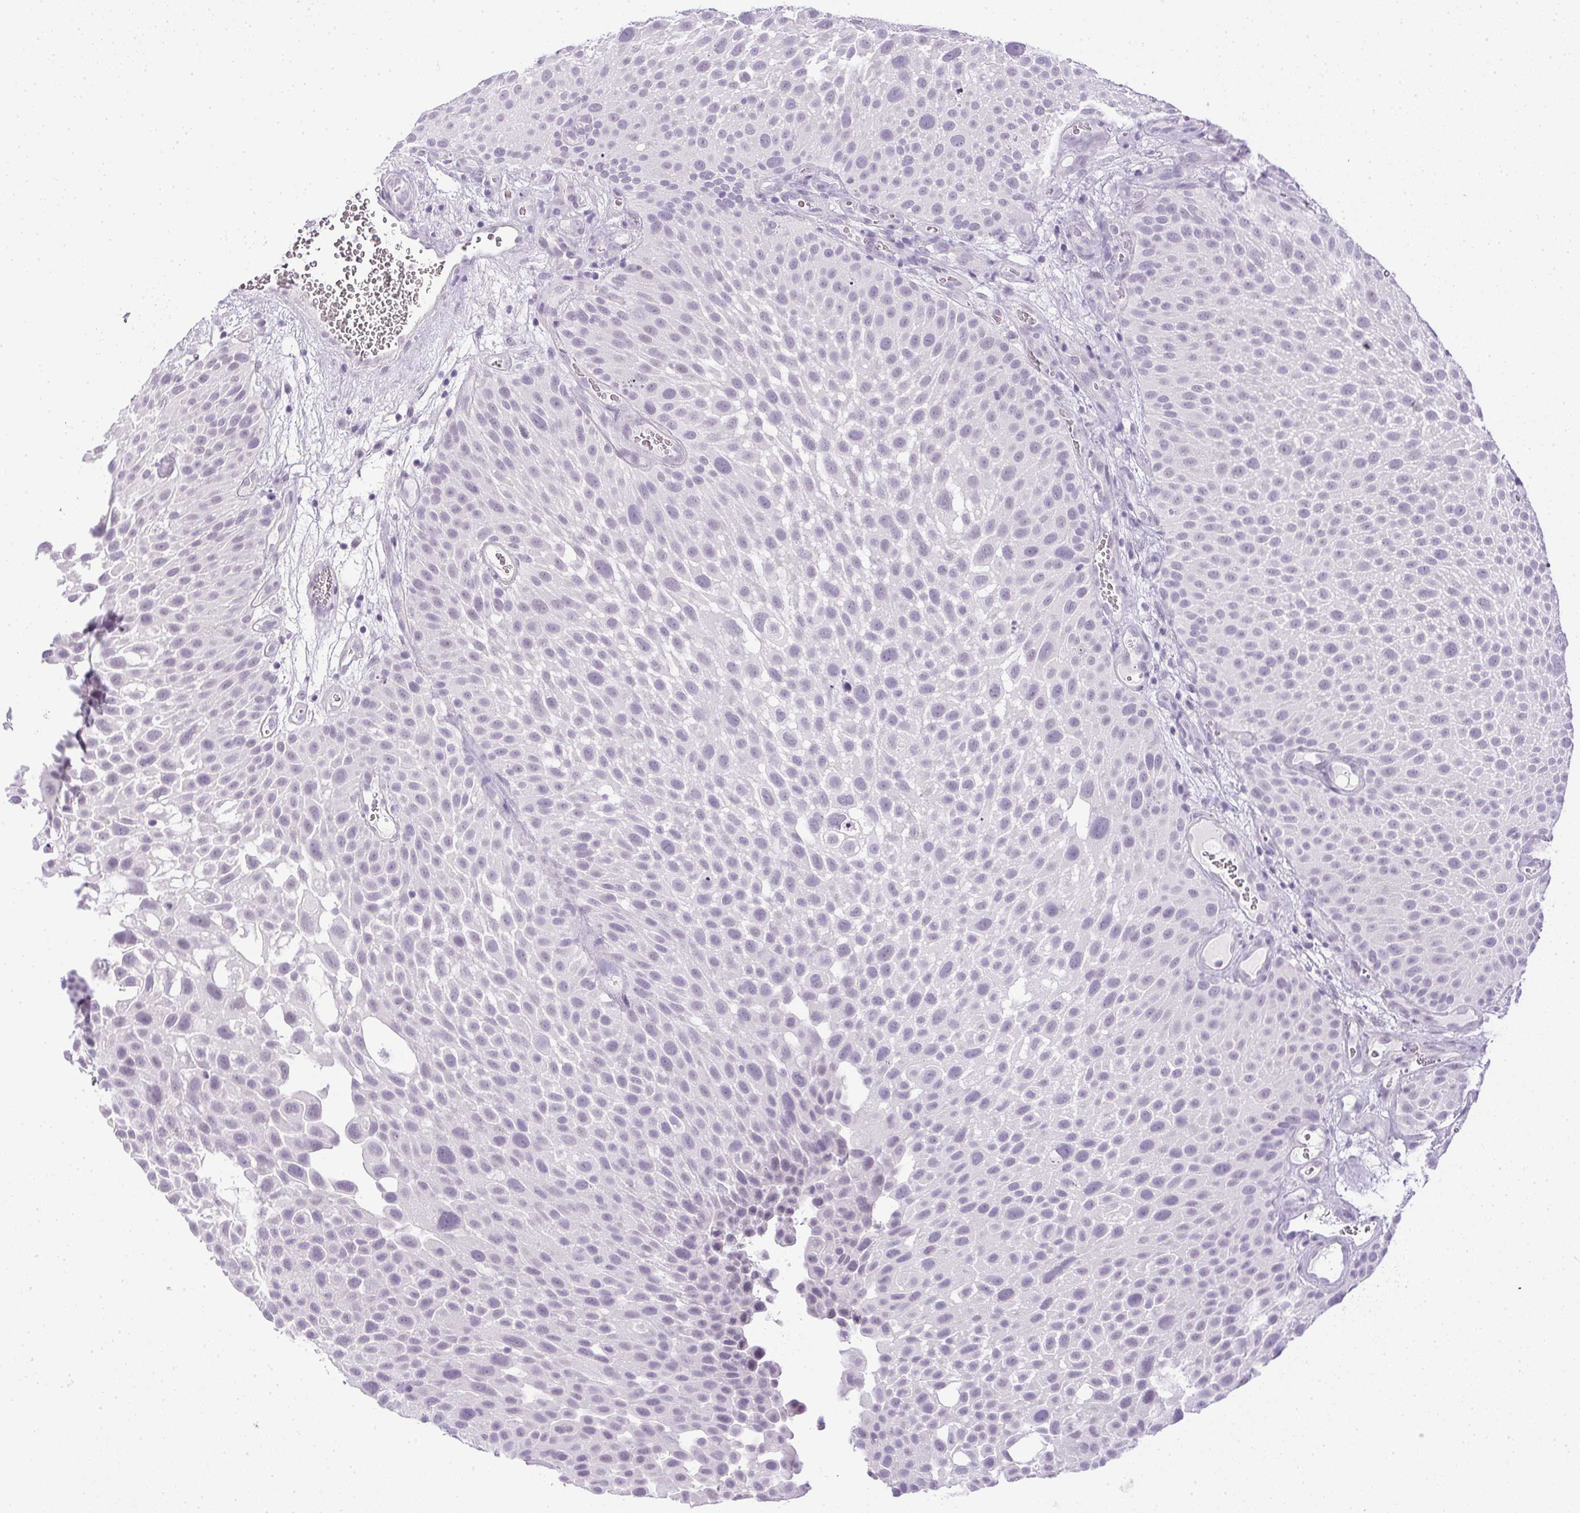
{"staining": {"intensity": "negative", "quantity": "none", "location": "none"}, "tissue": "urothelial cancer", "cell_type": "Tumor cells", "image_type": "cancer", "snomed": [{"axis": "morphology", "description": "Urothelial carcinoma, Low grade"}, {"axis": "topography", "description": "Urinary bladder"}], "caption": "DAB (3,3'-diaminobenzidine) immunohistochemical staining of urothelial cancer exhibits no significant expression in tumor cells.", "gene": "PRL", "patient": {"sex": "male", "age": 72}}